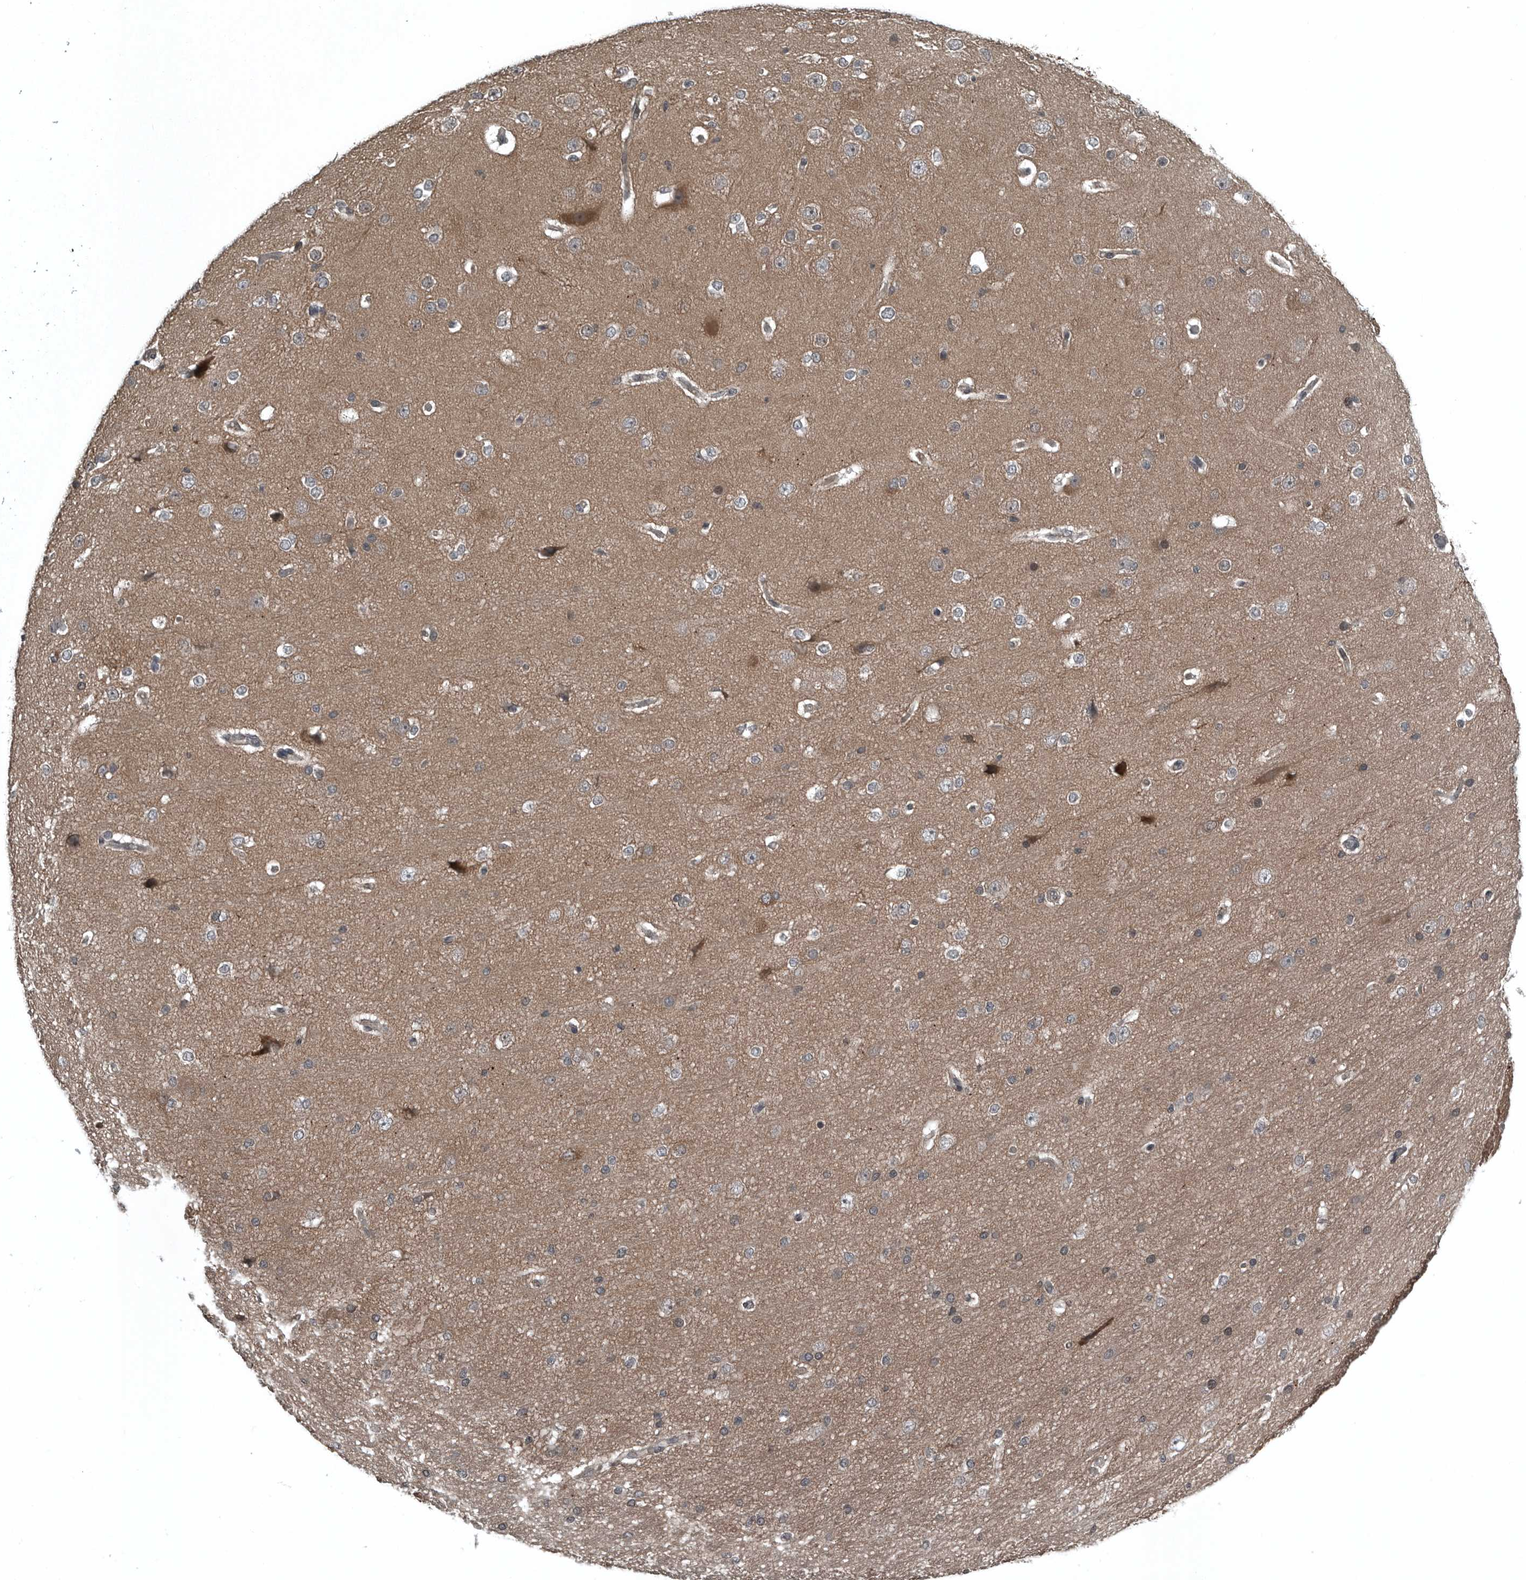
{"staining": {"intensity": "negative", "quantity": "none", "location": "none"}, "tissue": "cerebral cortex", "cell_type": "Endothelial cells", "image_type": "normal", "snomed": [{"axis": "morphology", "description": "Normal tissue, NOS"}, {"axis": "morphology", "description": "Developmental malformation"}, {"axis": "topography", "description": "Cerebral cortex"}], "caption": "A histopathology image of human cerebral cortex is negative for staining in endothelial cells. (Immunohistochemistry, brightfield microscopy, high magnification).", "gene": "GAK", "patient": {"sex": "female", "age": 30}}